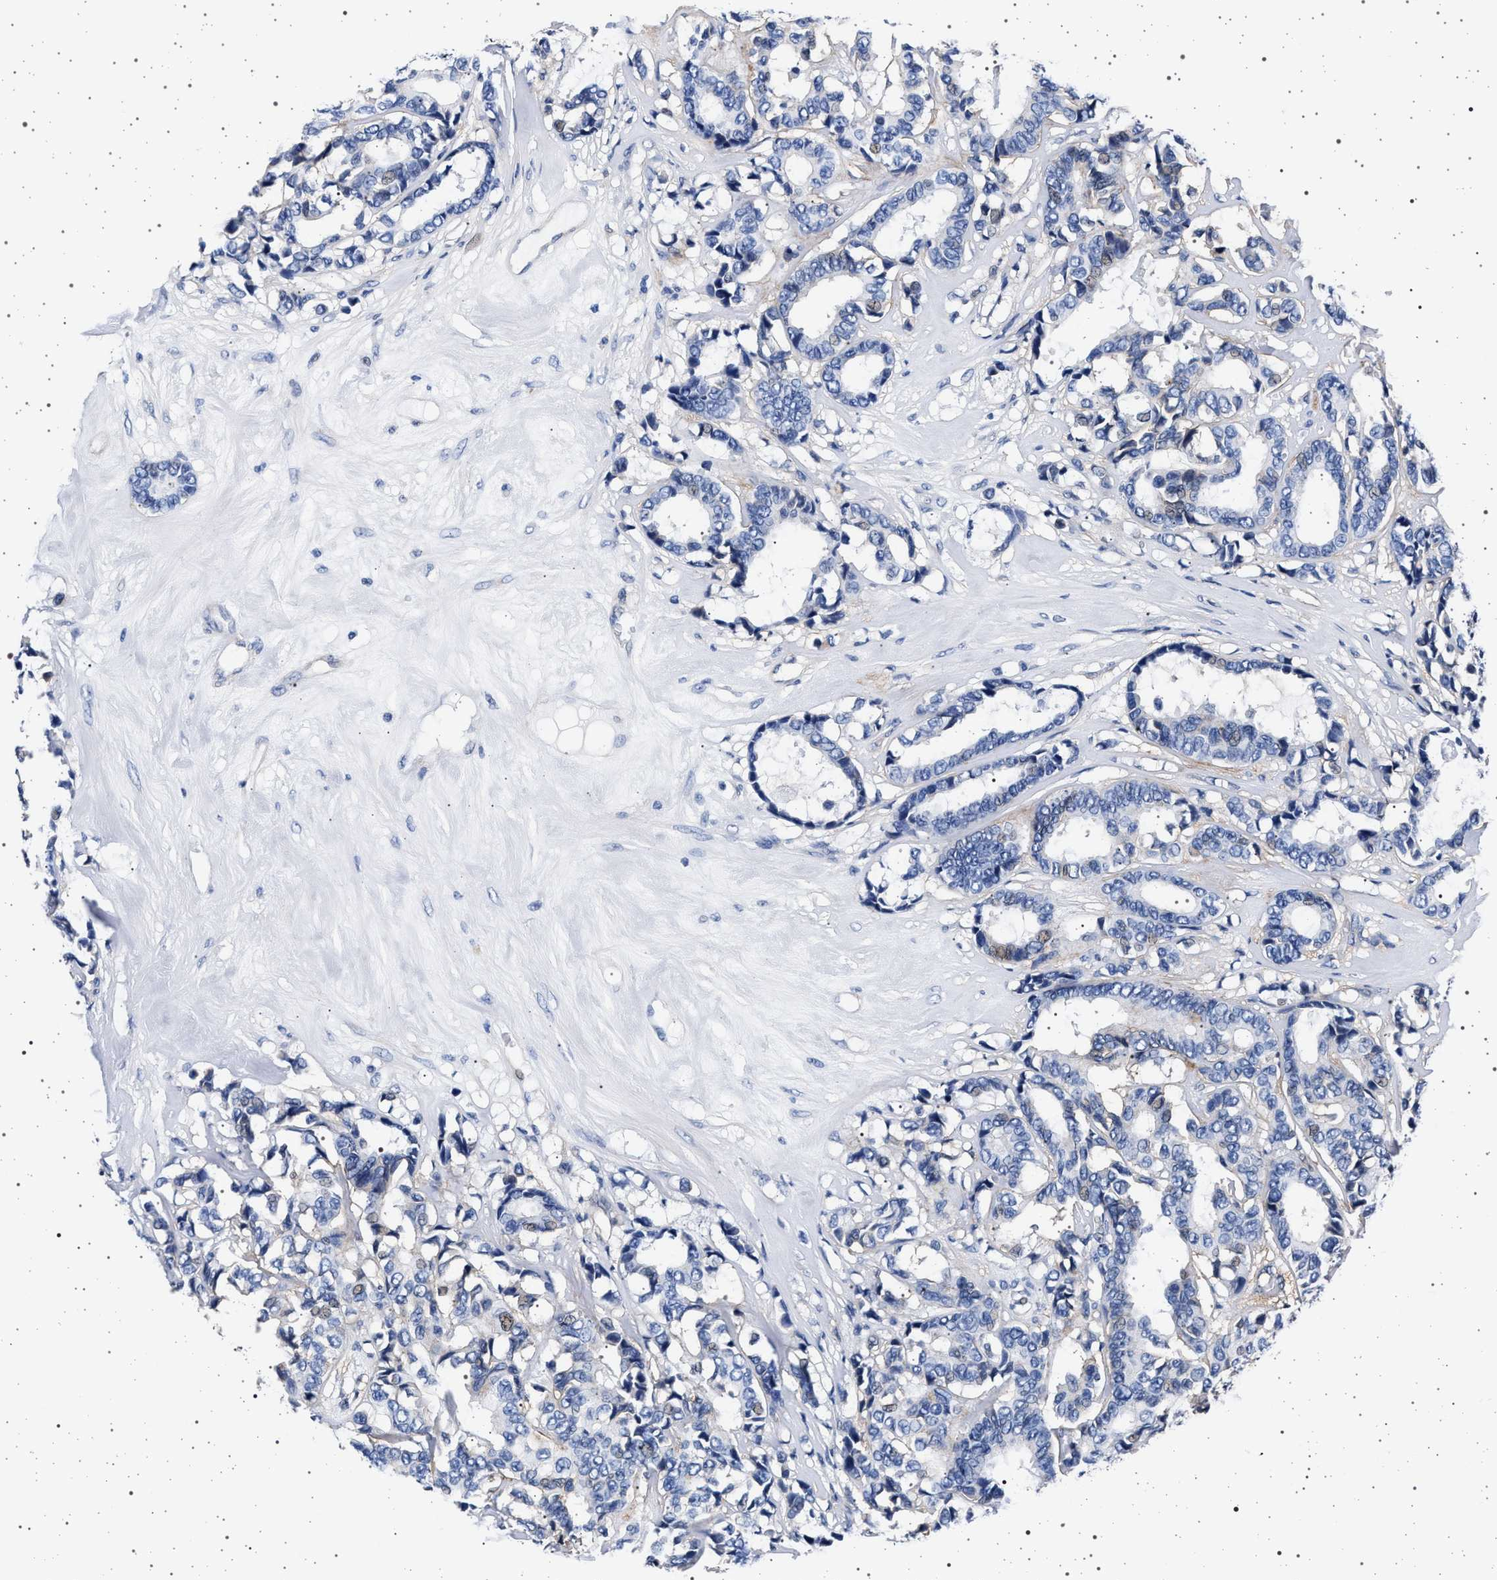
{"staining": {"intensity": "negative", "quantity": "none", "location": "none"}, "tissue": "breast cancer", "cell_type": "Tumor cells", "image_type": "cancer", "snomed": [{"axis": "morphology", "description": "Duct carcinoma"}, {"axis": "topography", "description": "Breast"}], "caption": "Immunohistochemical staining of human intraductal carcinoma (breast) shows no significant positivity in tumor cells.", "gene": "SLC9A1", "patient": {"sex": "female", "age": 87}}